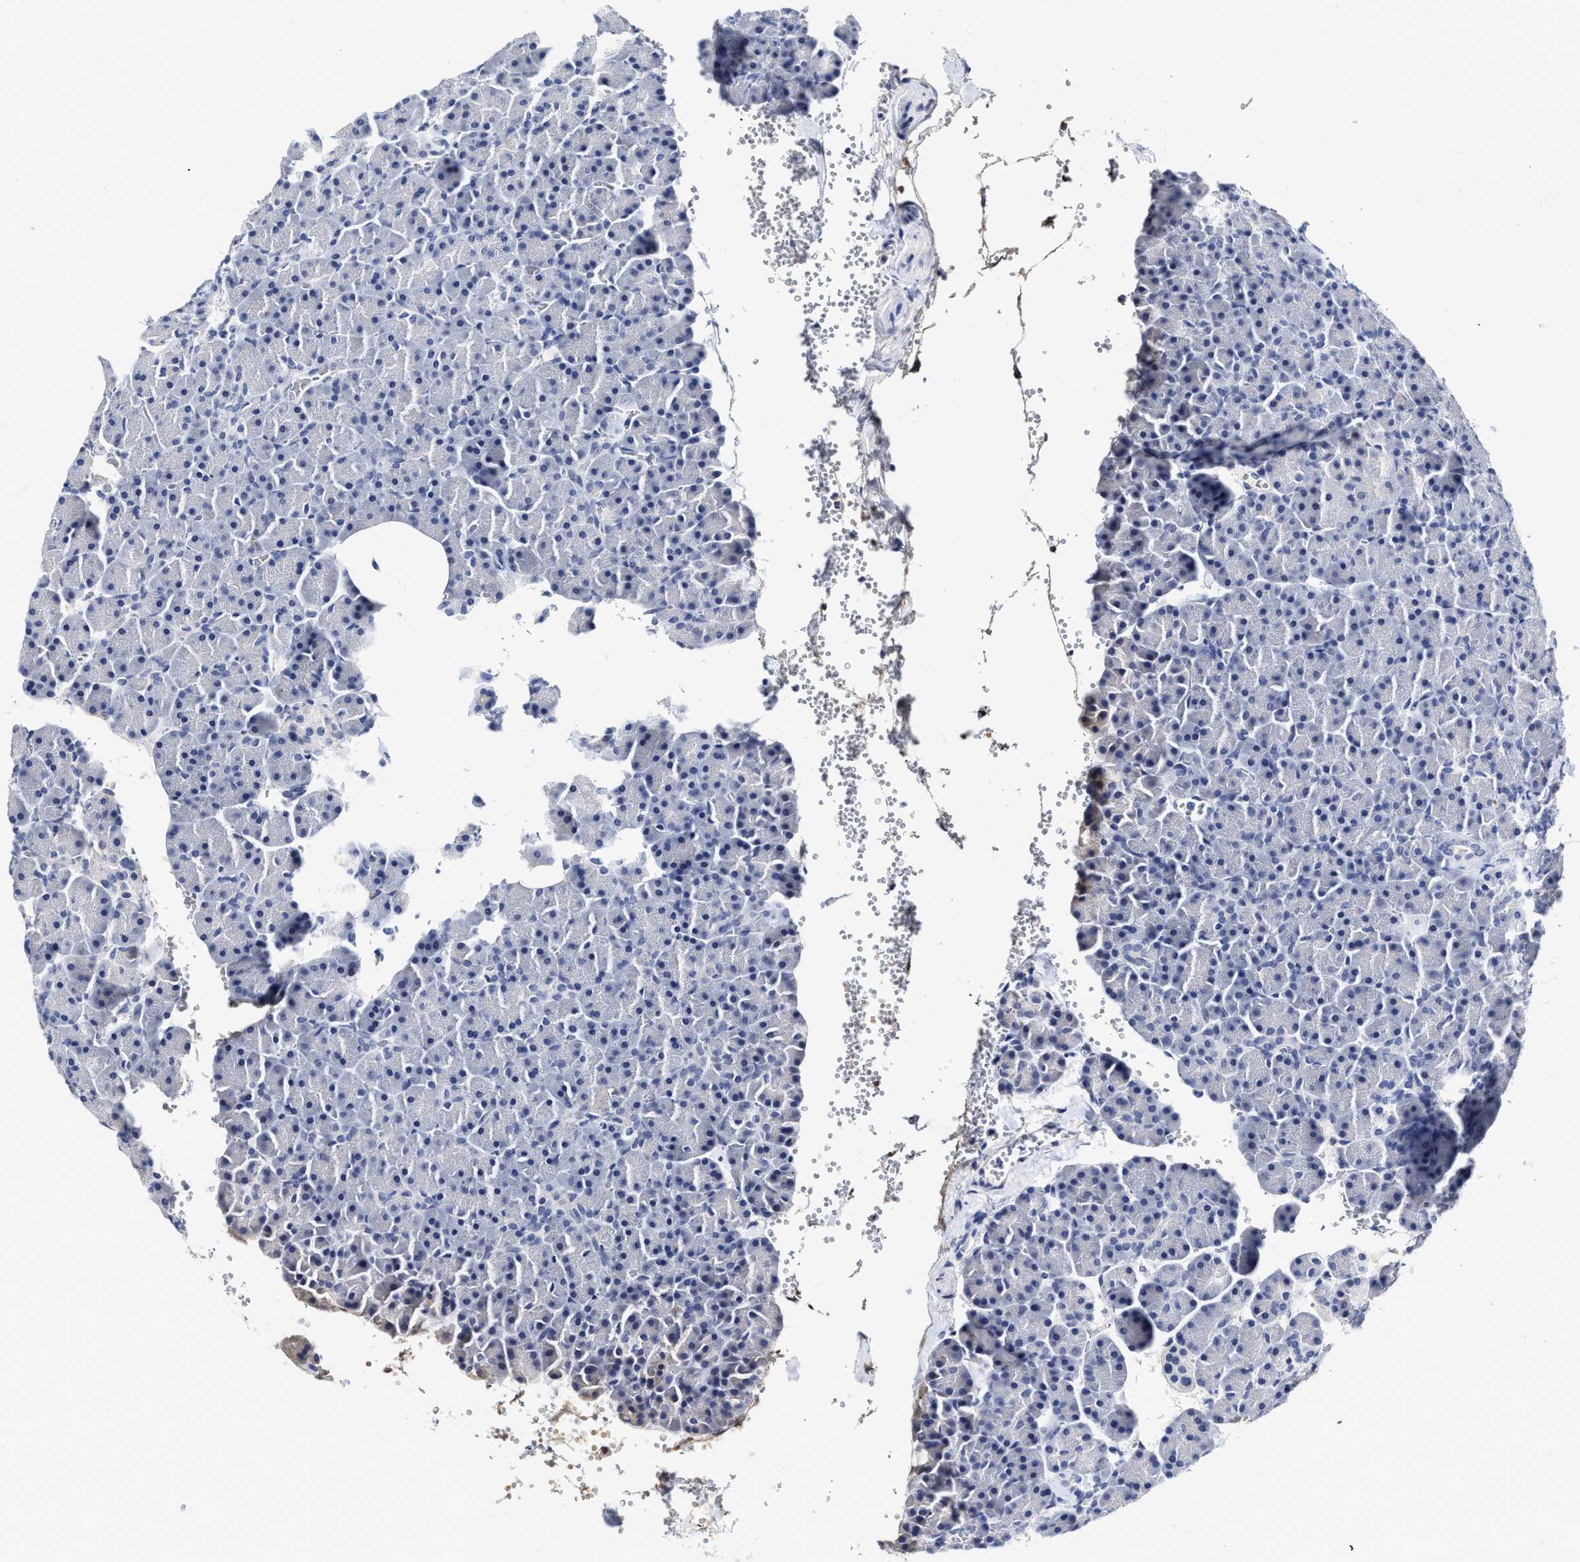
{"staining": {"intensity": "negative", "quantity": "none", "location": "none"}, "tissue": "pancreas", "cell_type": "Exocrine glandular cells", "image_type": "normal", "snomed": [{"axis": "morphology", "description": "Normal tissue, NOS"}, {"axis": "topography", "description": "Pancreas"}], "caption": "Immunohistochemical staining of normal human pancreas reveals no significant positivity in exocrine glandular cells.", "gene": "C2", "patient": {"sex": "female", "age": 35}}